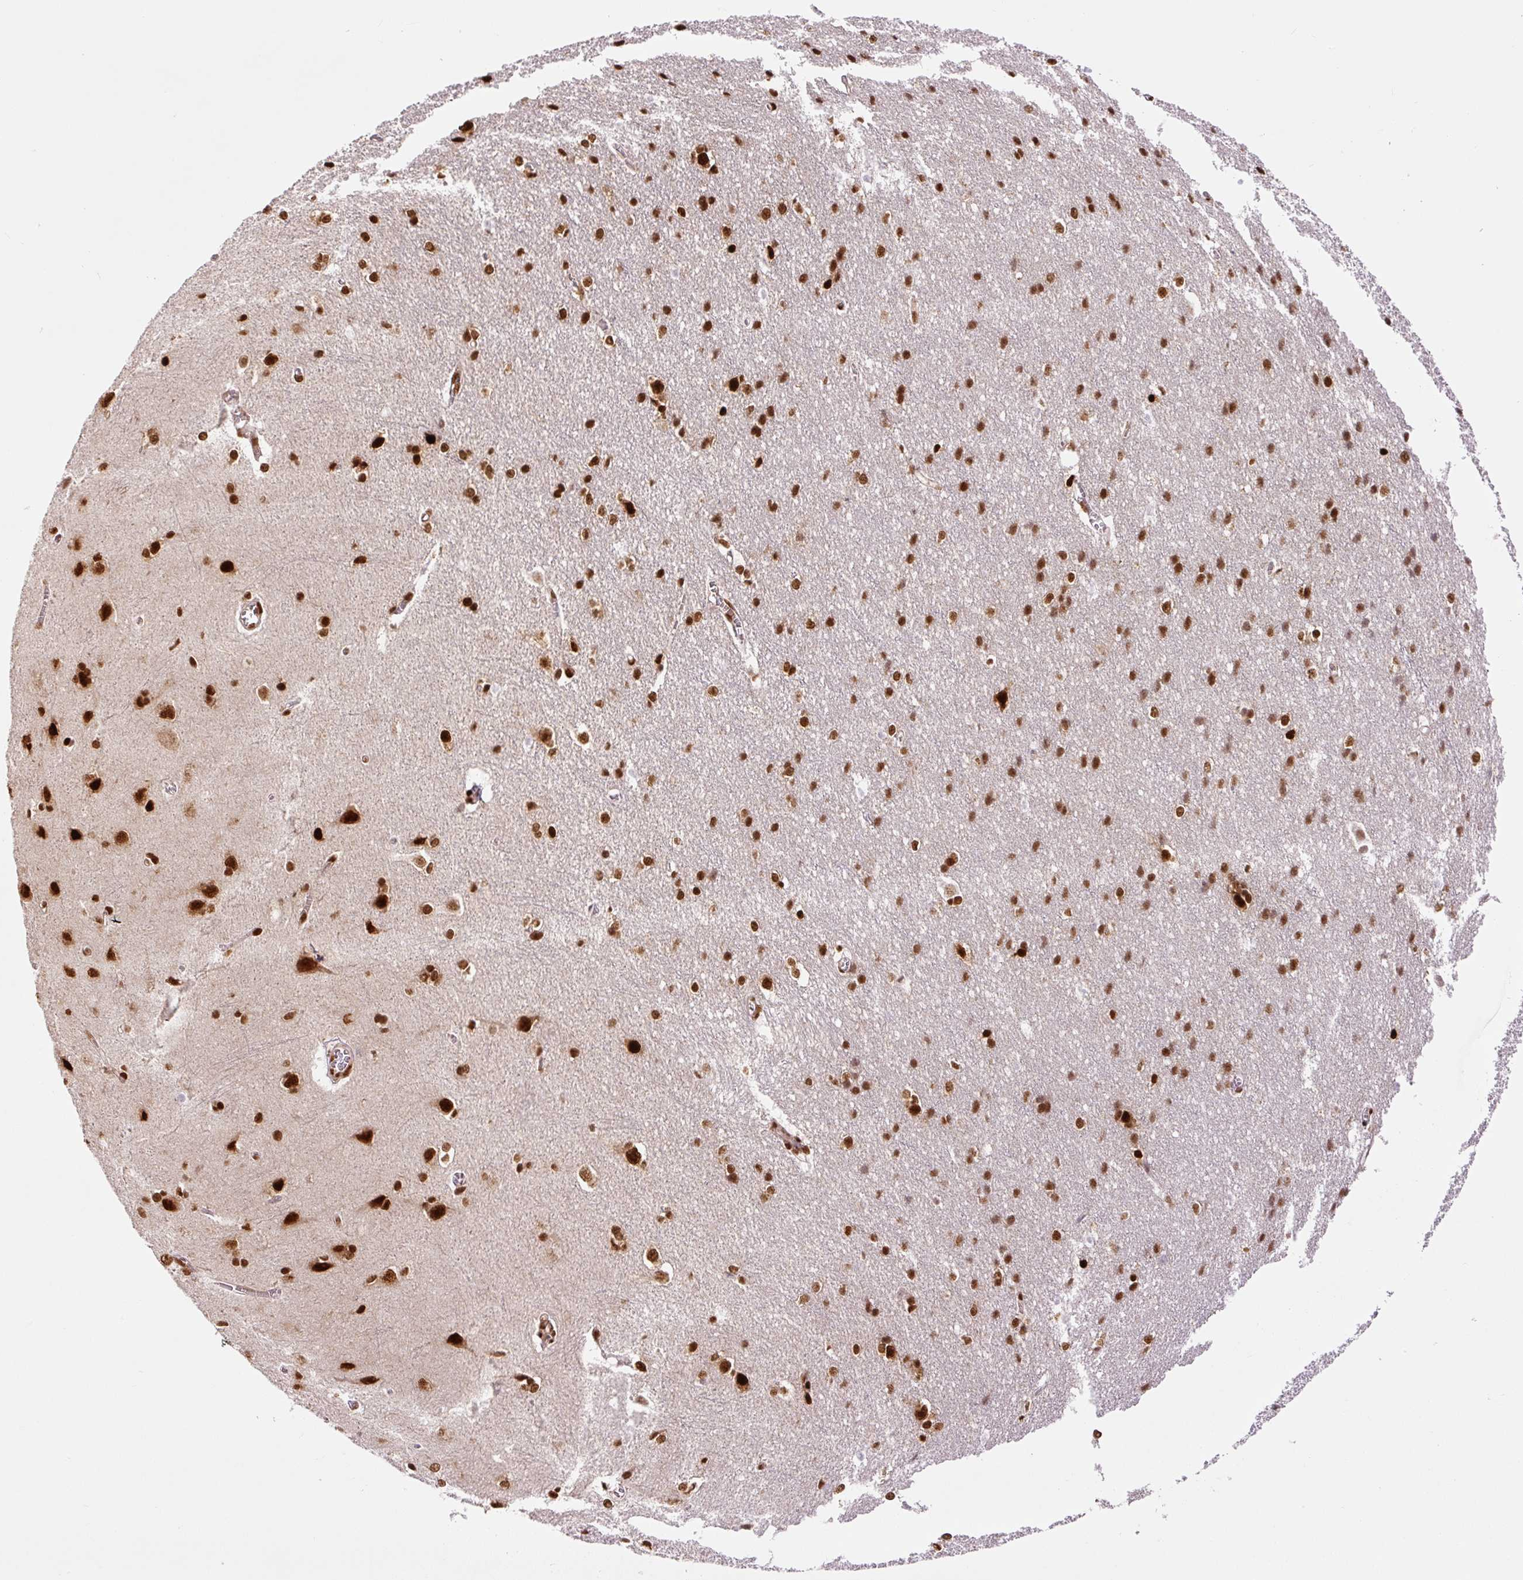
{"staining": {"intensity": "strong", "quantity": ">75%", "location": "nuclear"}, "tissue": "cerebral cortex", "cell_type": "Endothelial cells", "image_type": "normal", "snomed": [{"axis": "morphology", "description": "Normal tissue, NOS"}, {"axis": "topography", "description": "Cerebral cortex"}], "caption": "The image demonstrates immunohistochemical staining of normal cerebral cortex. There is strong nuclear positivity is present in approximately >75% of endothelial cells. The protein of interest is shown in brown color, while the nuclei are stained blue.", "gene": "FUS", "patient": {"sex": "male", "age": 37}}